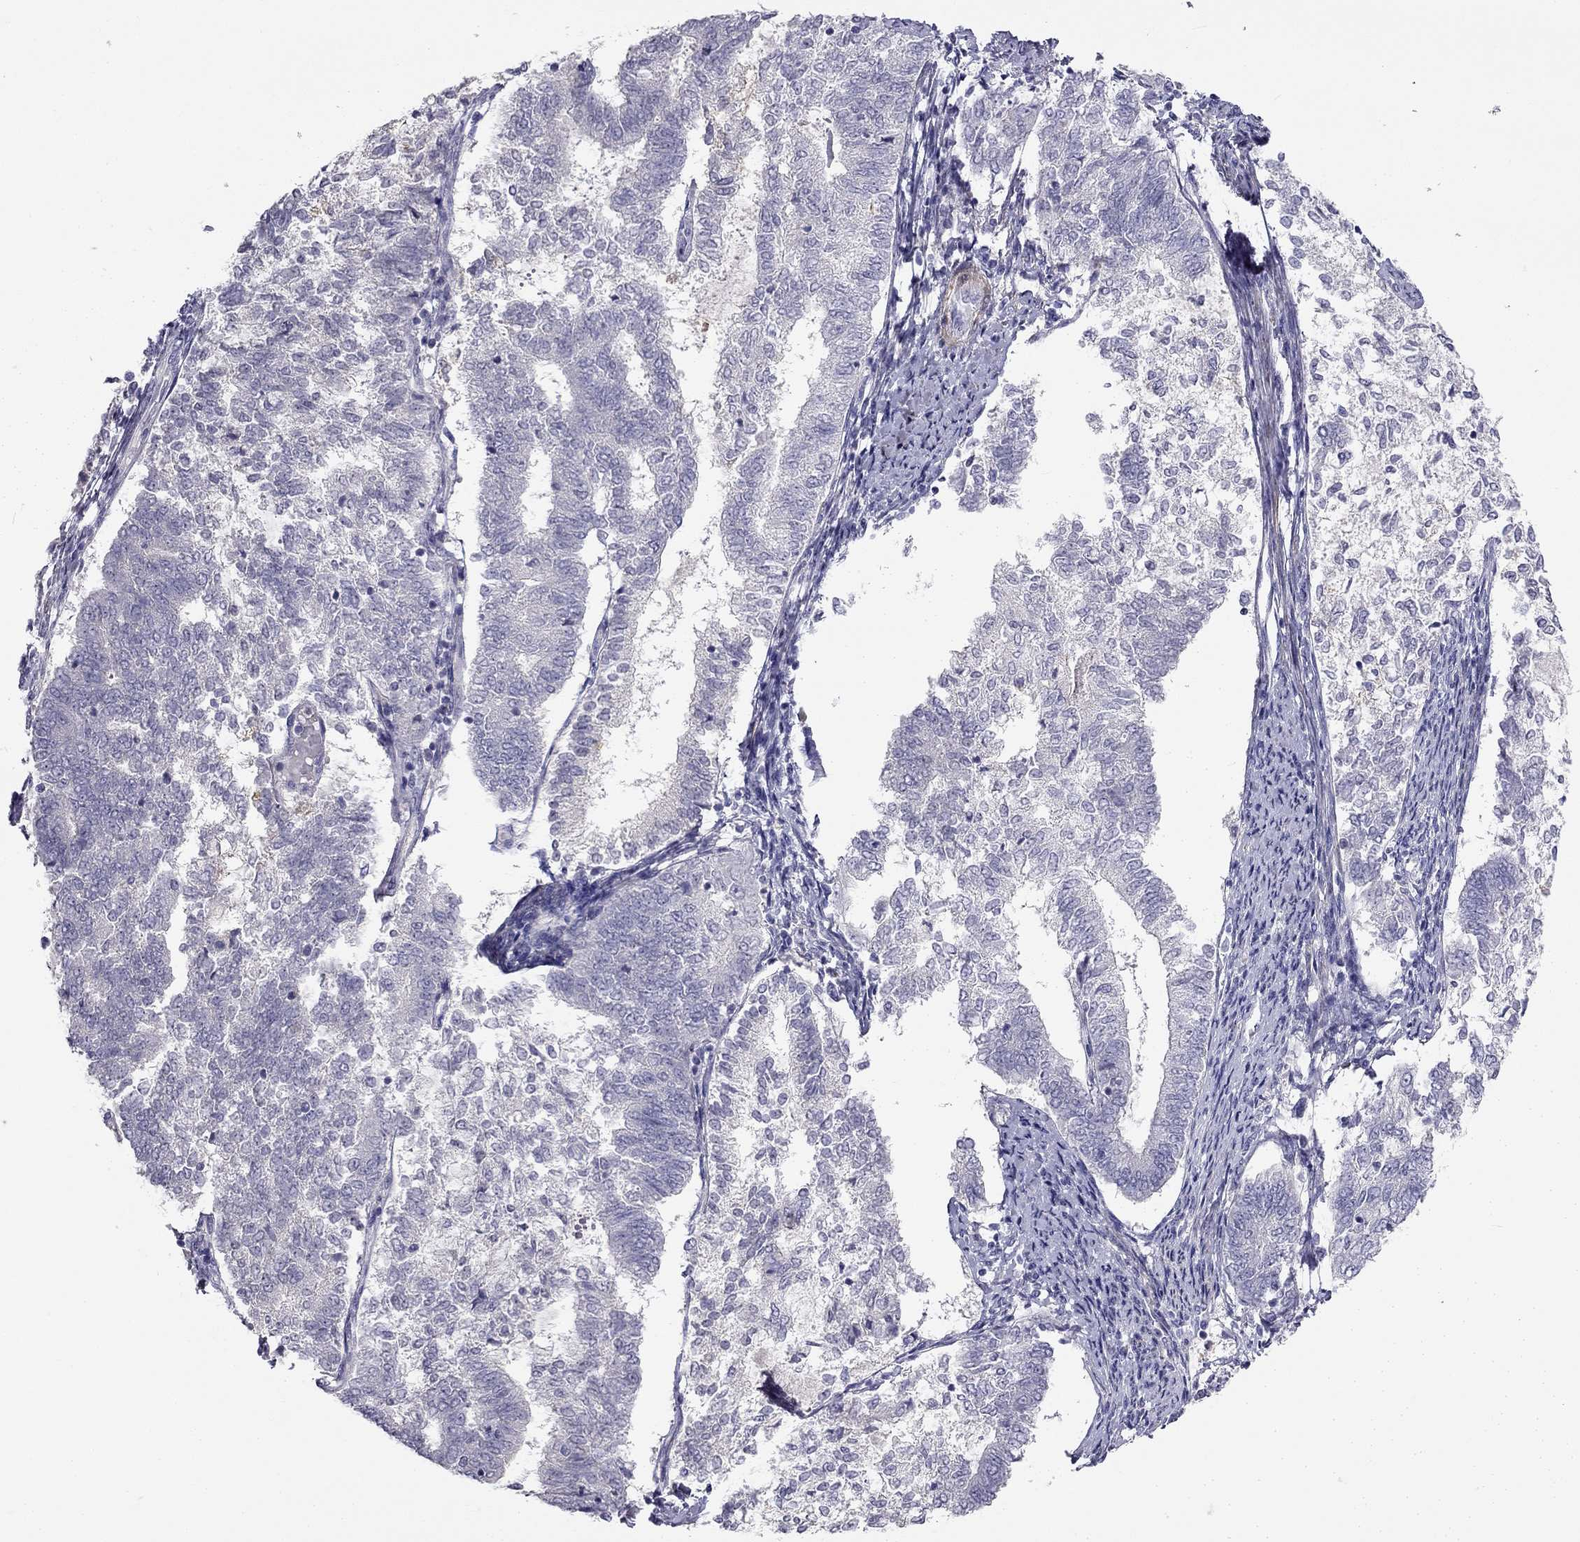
{"staining": {"intensity": "negative", "quantity": "none", "location": "none"}, "tissue": "endometrial cancer", "cell_type": "Tumor cells", "image_type": "cancer", "snomed": [{"axis": "morphology", "description": "Adenocarcinoma, NOS"}, {"axis": "topography", "description": "Endometrium"}], "caption": "Tumor cells show no significant protein positivity in endometrial cancer (adenocarcinoma). The staining is performed using DAB (3,3'-diaminobenzidine) brown chromogen with nuclei counter-stained in using hematoxylin.", "gene": "C16orf89", "patient": {"sex": "female", "age": 65}}